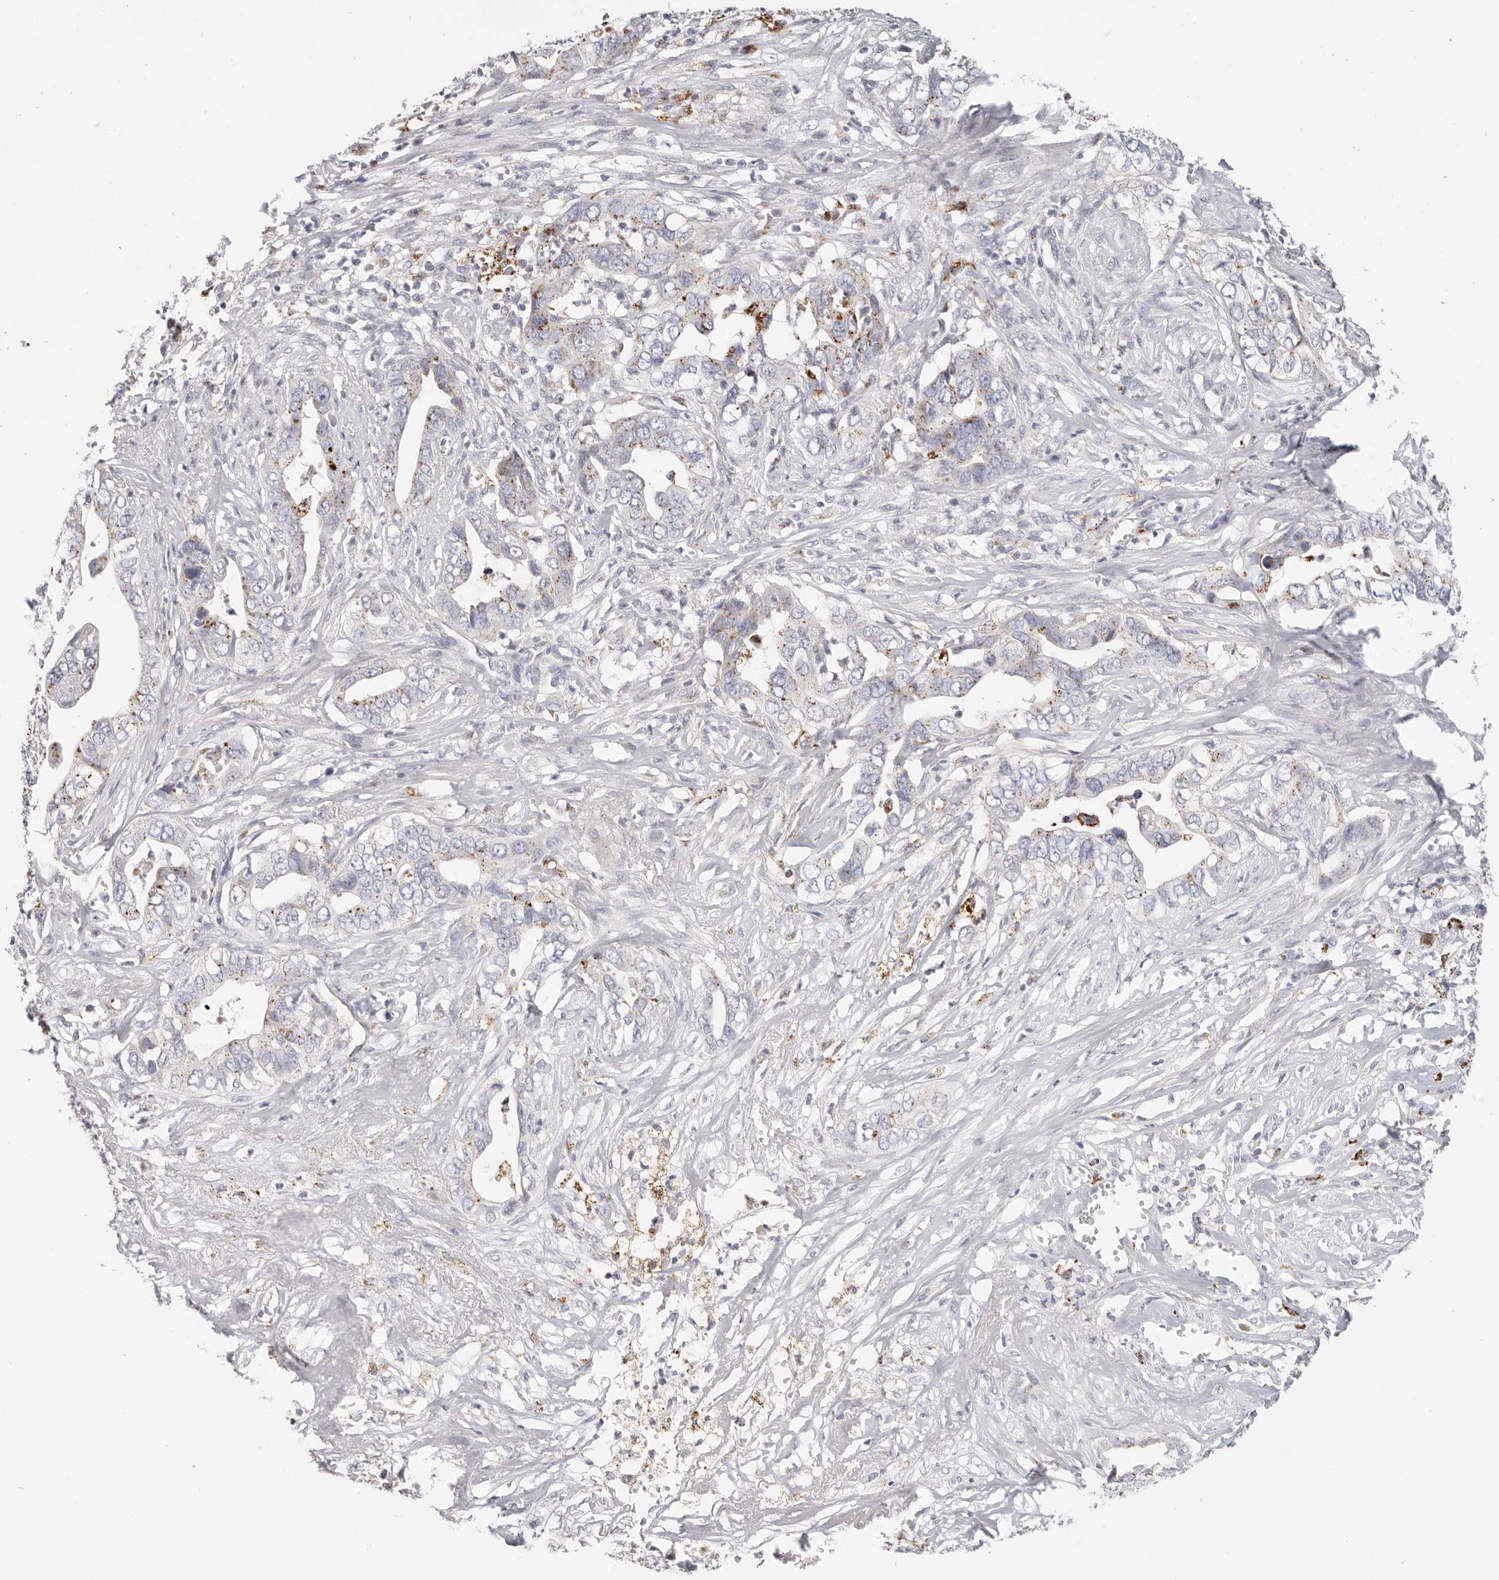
{"staining": {"intensity": "moderate", "quantity": "<25%", "location": "cytoplasmic/membranous"}, "tissue": "liver cancer", "cell_type": "Tumor cells", "image_type": "cancer", "snomed": [{"axis": "morphology", "description": "Cholangiocarcinoma"}, {"axis": "topography", "description": "Liver"}], "caption": "A brown stain highlights moderate cytoplasmic/membranous expression of a protein in cholangiocarcinoma (liver) tumor cells.", "gene": "STKLD1", "patient": {"sex": "female", "age": 79}}